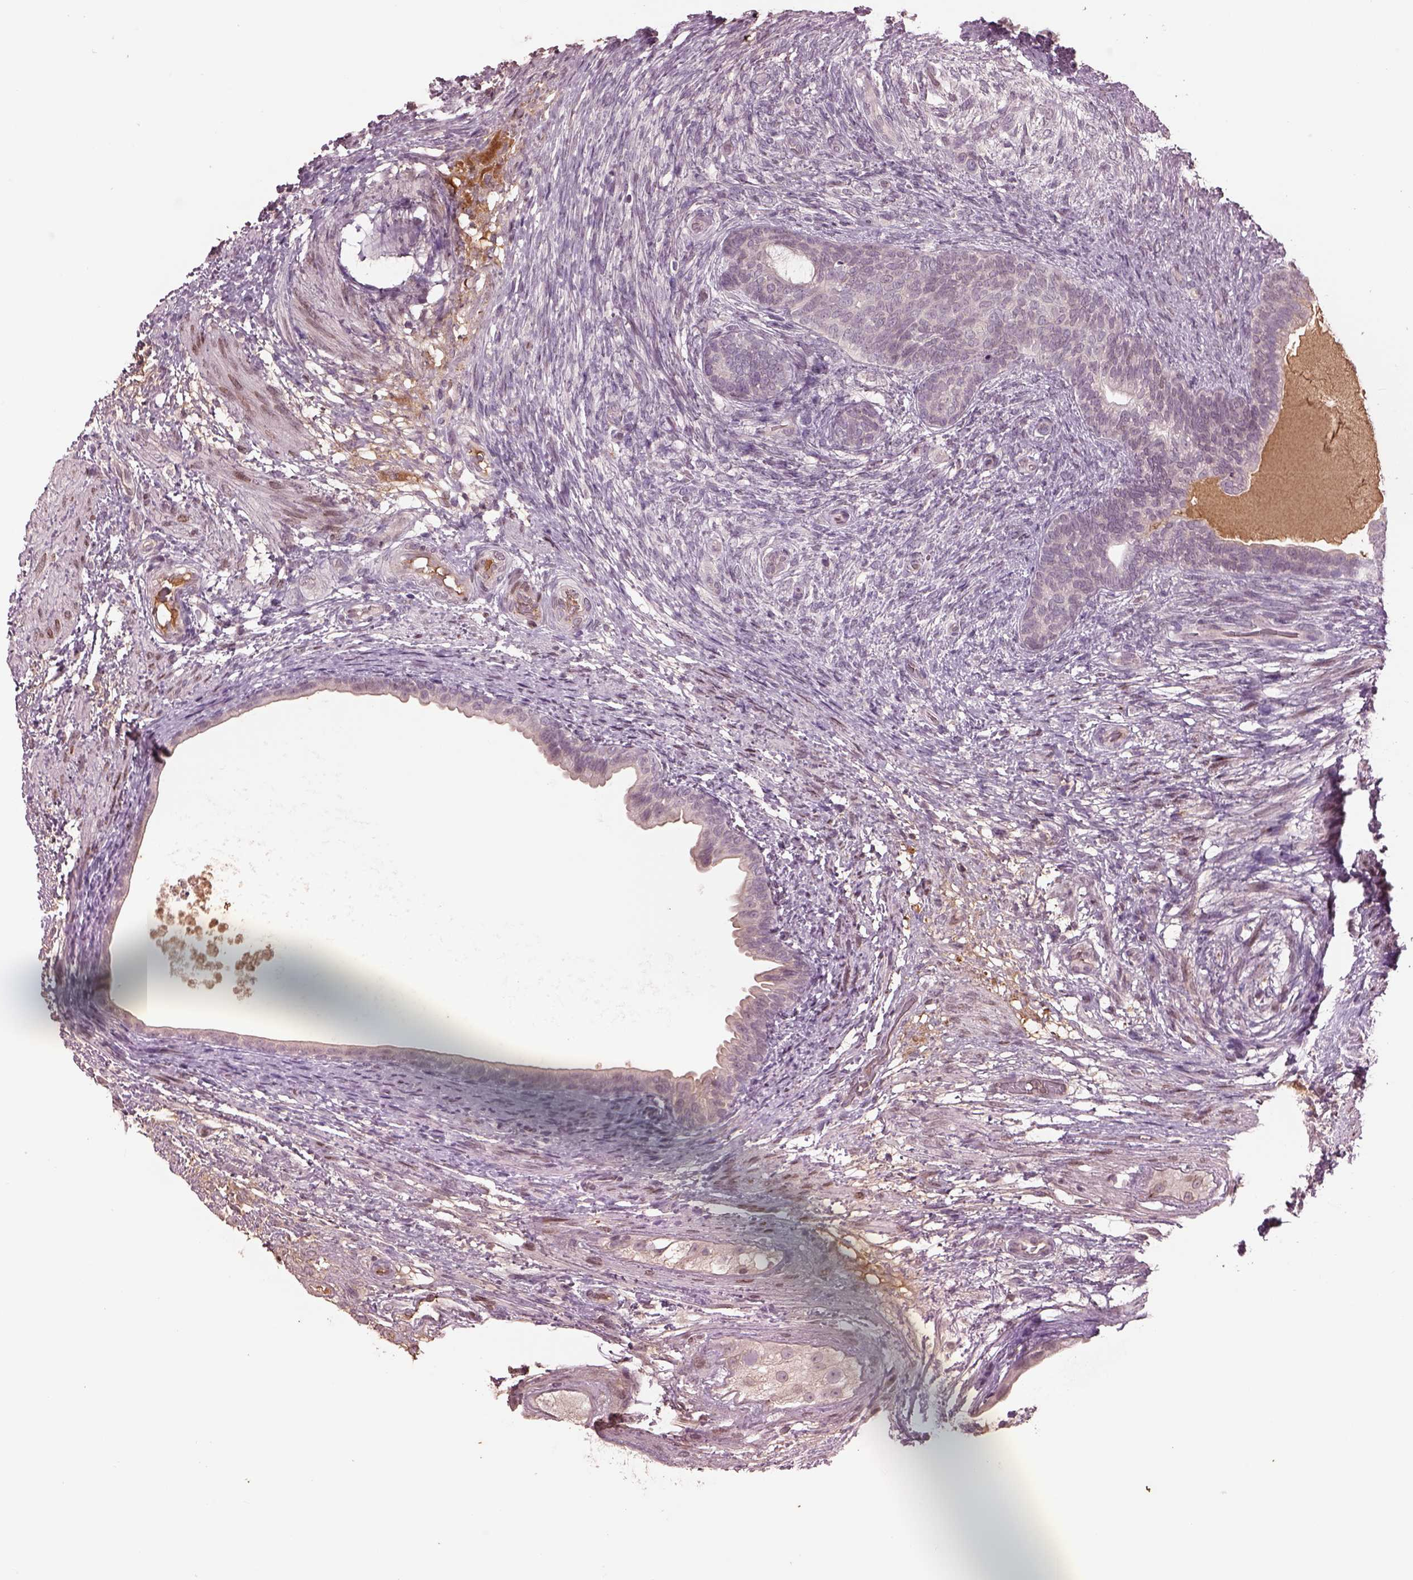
{"staining": {"intensity": "negative", "quantity": "none", "location": "none"}, "tissue": "testis cancer", "cell_type": "Tumor cells", "image_type": "cancer", "snomed": [{"axis": "morphology", "description": "Carcinoma, Embryonal, NOS"}, {"axis": "topography", "description": "Testis"}], "caption": "This is a micrograph of immunohistochemistry staining of testis cancer (embryonal carcinoma), which shows no positivity in tumor cells.", "gene": "PTX4", "patient": {"sex": "male", "age": 24}}